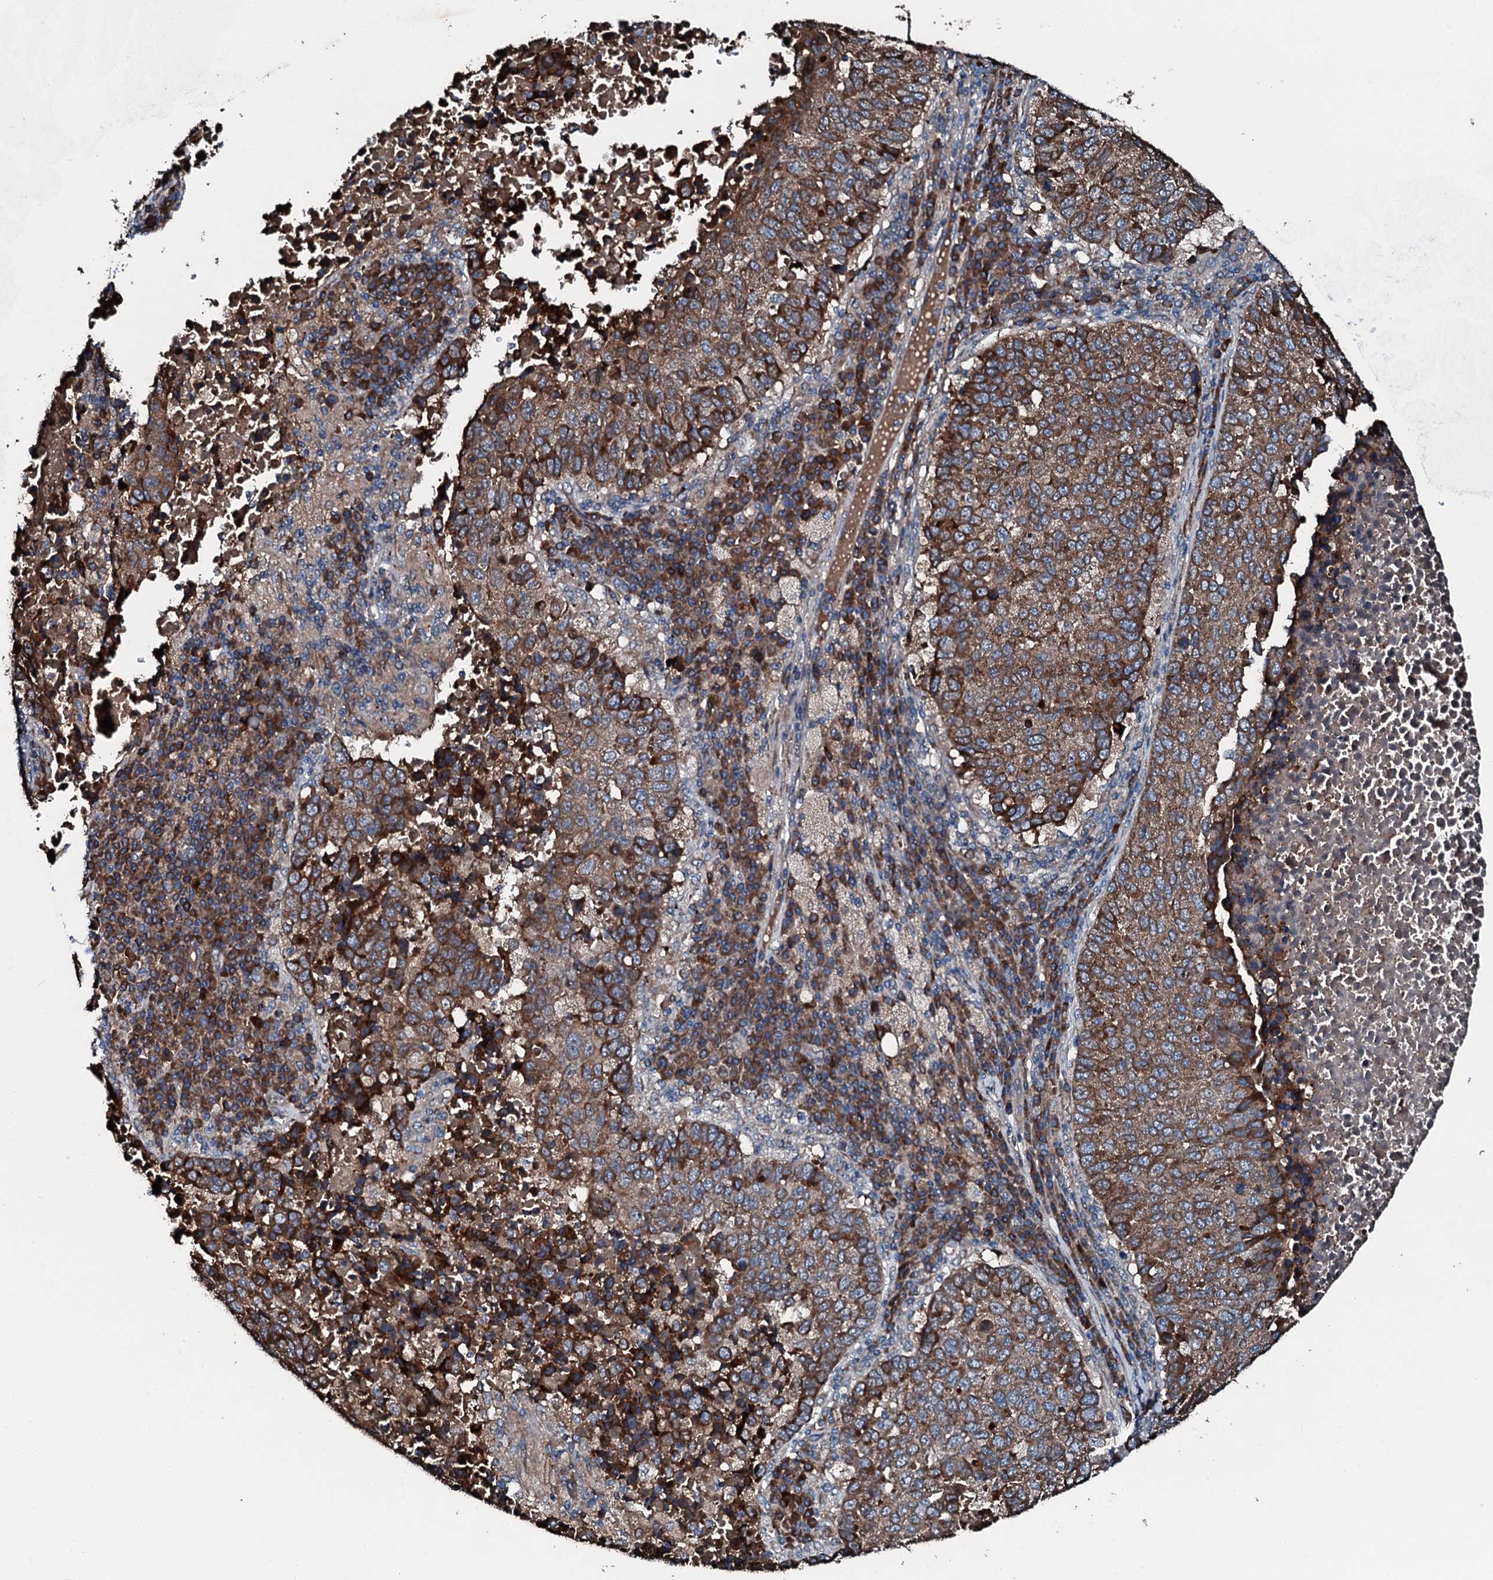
{"staining": {"intensity": "strong", "quantity": "25%-75%", "location": "cytoplasmic/membranous"}, "tissue": "lung cancer", "cell_type": "Tumor cells", "image_type": "cancer", "snomed": [{"axis": "morphology", "description": "Squamous cell carcinoma, NOS"}, {"axis": "topography", "description": "Lung"}], "caption": "Human lung cancer stained with a protein marker displays strong staining in tumor cells.", "gene": "ACSS3", "patient": {"sex": "male", "age": 73}}